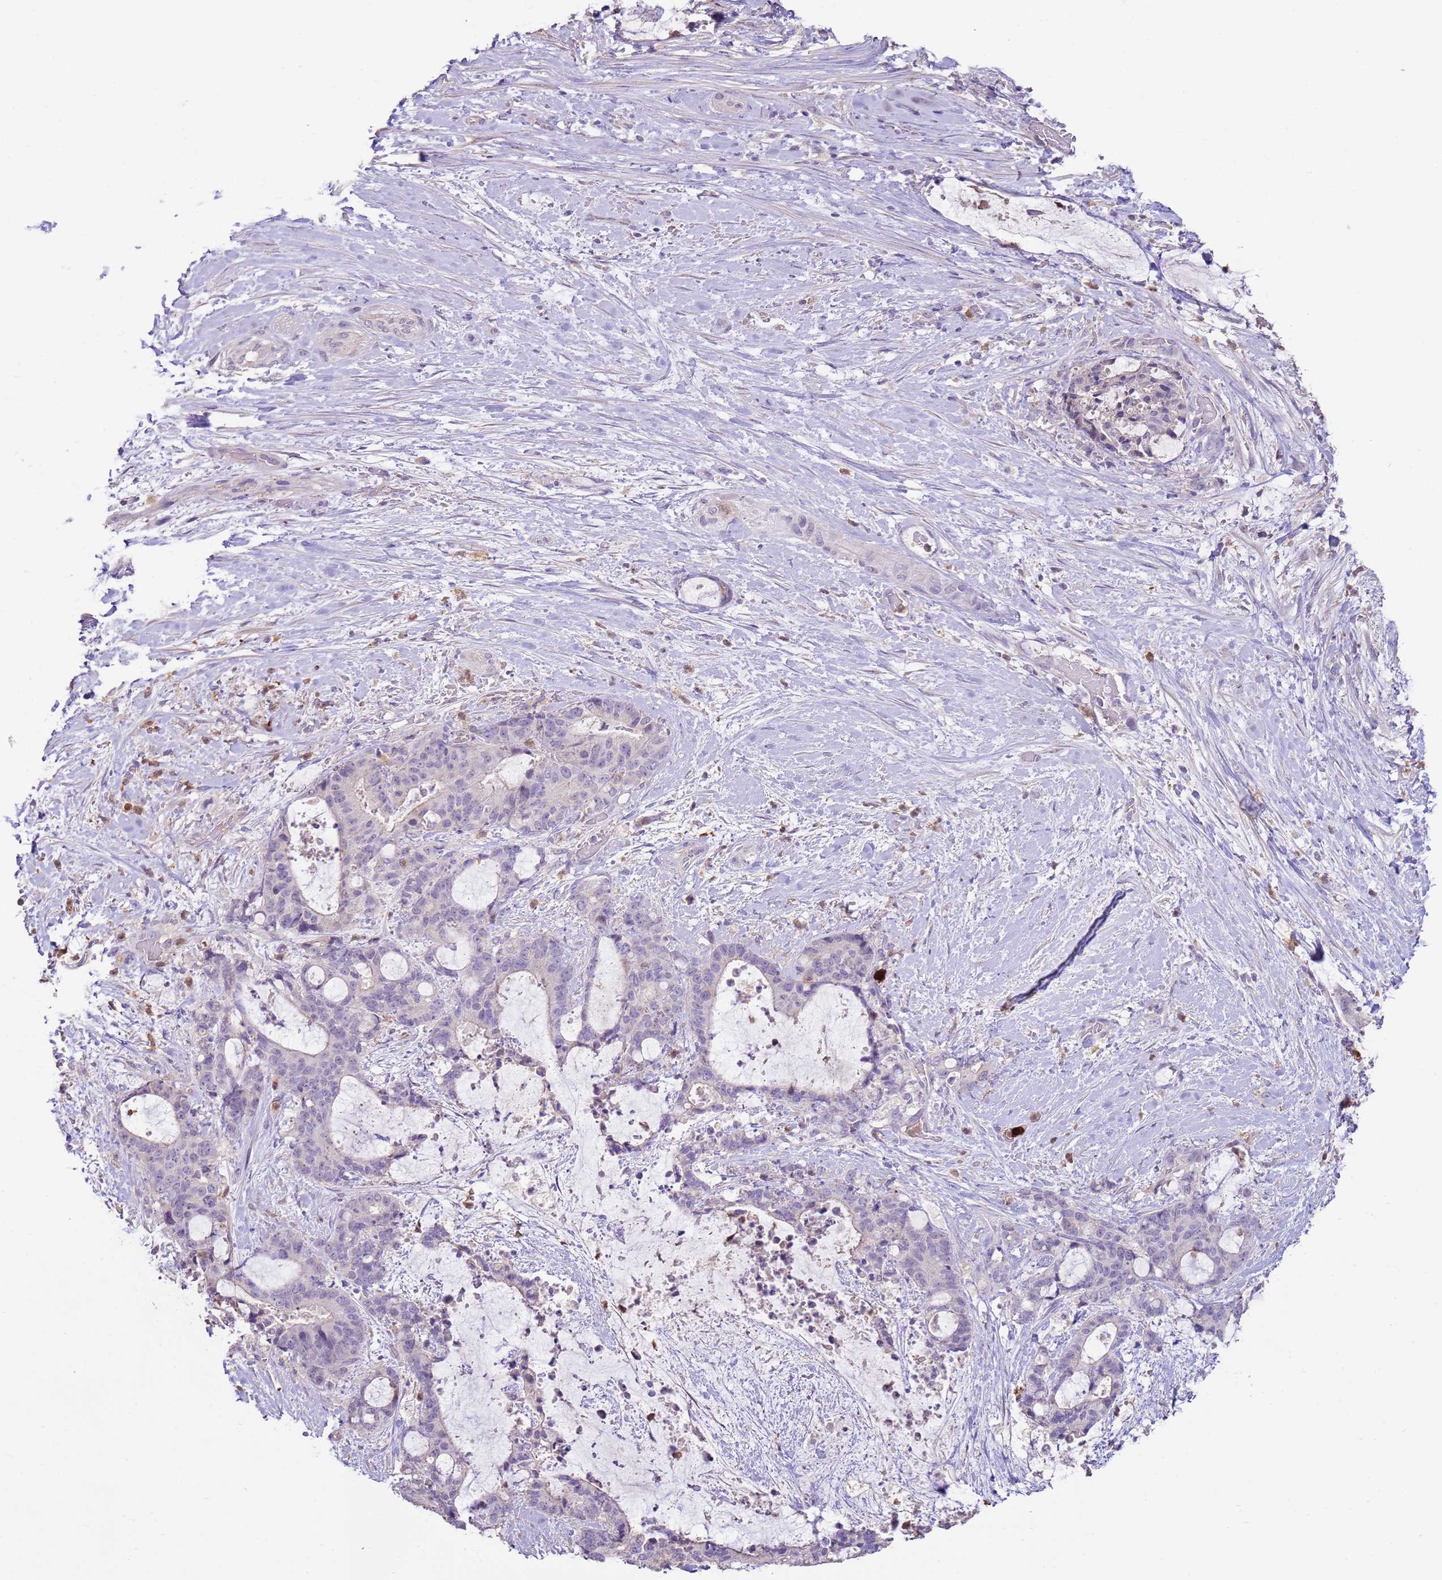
{"staining": {"intensity": "negative", "quantity": "none", "location": "none"}, "tissue": "liver cancer", "cell_type": "Tumor cells", "image_type": "cancer", "snomed": [{"axis": "morphology", "description": "Normal tissue, NOS"}, {"axis": "morphology", "description": "Cholangiocarcinoma"}, {"axis": "topography", "description": "Liver"}, {"axis": "topography", "description": "Peripheral nerve tissue"}], "caption": "An IHC micrograph of liver cholangiocarcinoma is shown. There is no staining in tumor cells of liver cholangiocarcinoma.", "gene": "IL2RG", "patient": {"sex": "female", "age": 73}}